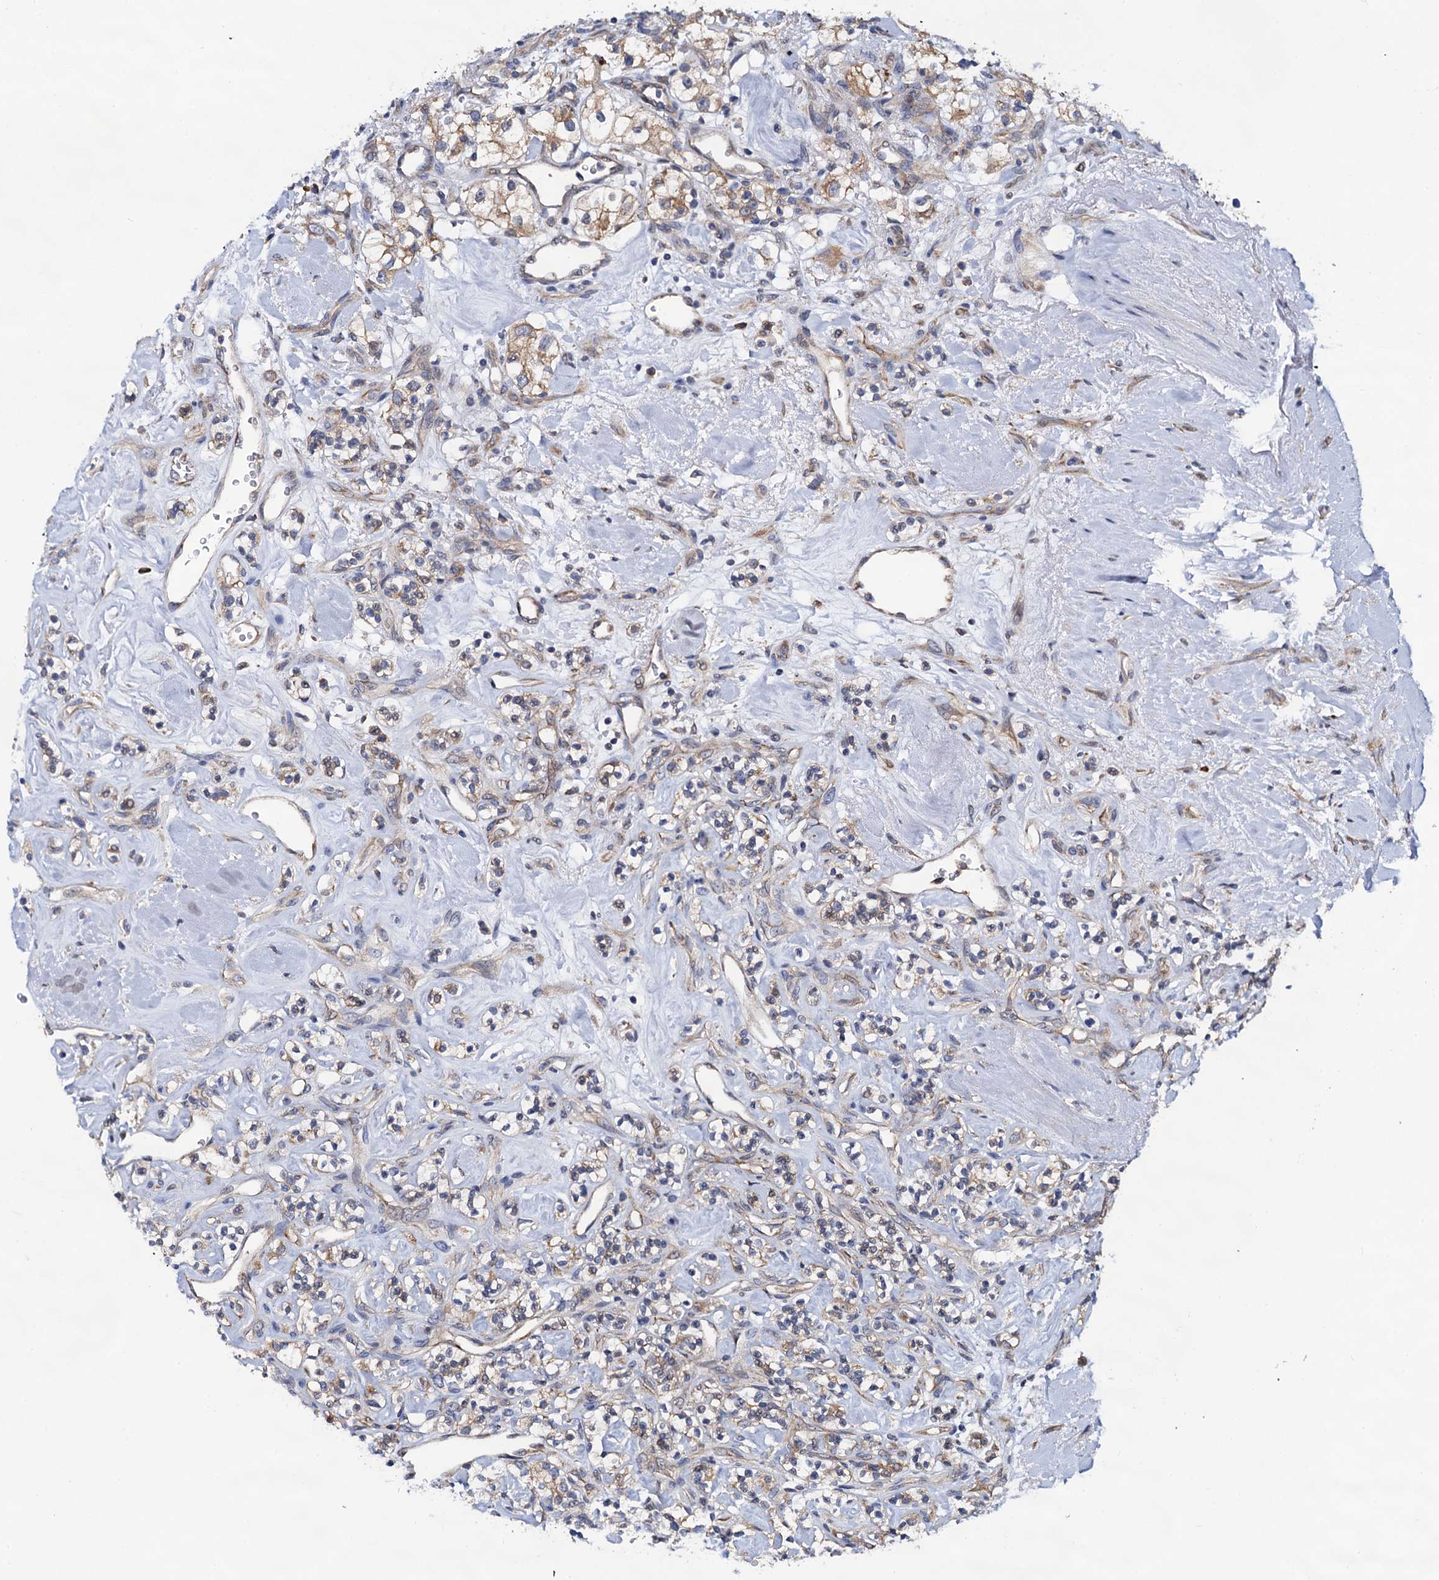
{"staining": {"intensity": "moderate", "quantity": "<25%", "location": "cytoplasmic/membranous"}, "tissue": "renal cancer", "cell_type": "Tumor cells", "image_type": "cancer", "snomed": [{"axis": "morphology", "description": "Adenocarcinoma, NOS"}, {"axis": "topography", "description": "Kidney"}], "caption": "Immunohistochemical staining of human renal adenocarcinoma shows low levels of moderate cytoplasmic/membranous positivity in about <25% of tumor cells.", "gene": "PGLS", "patient": {"sex": "male", "age": 77}}